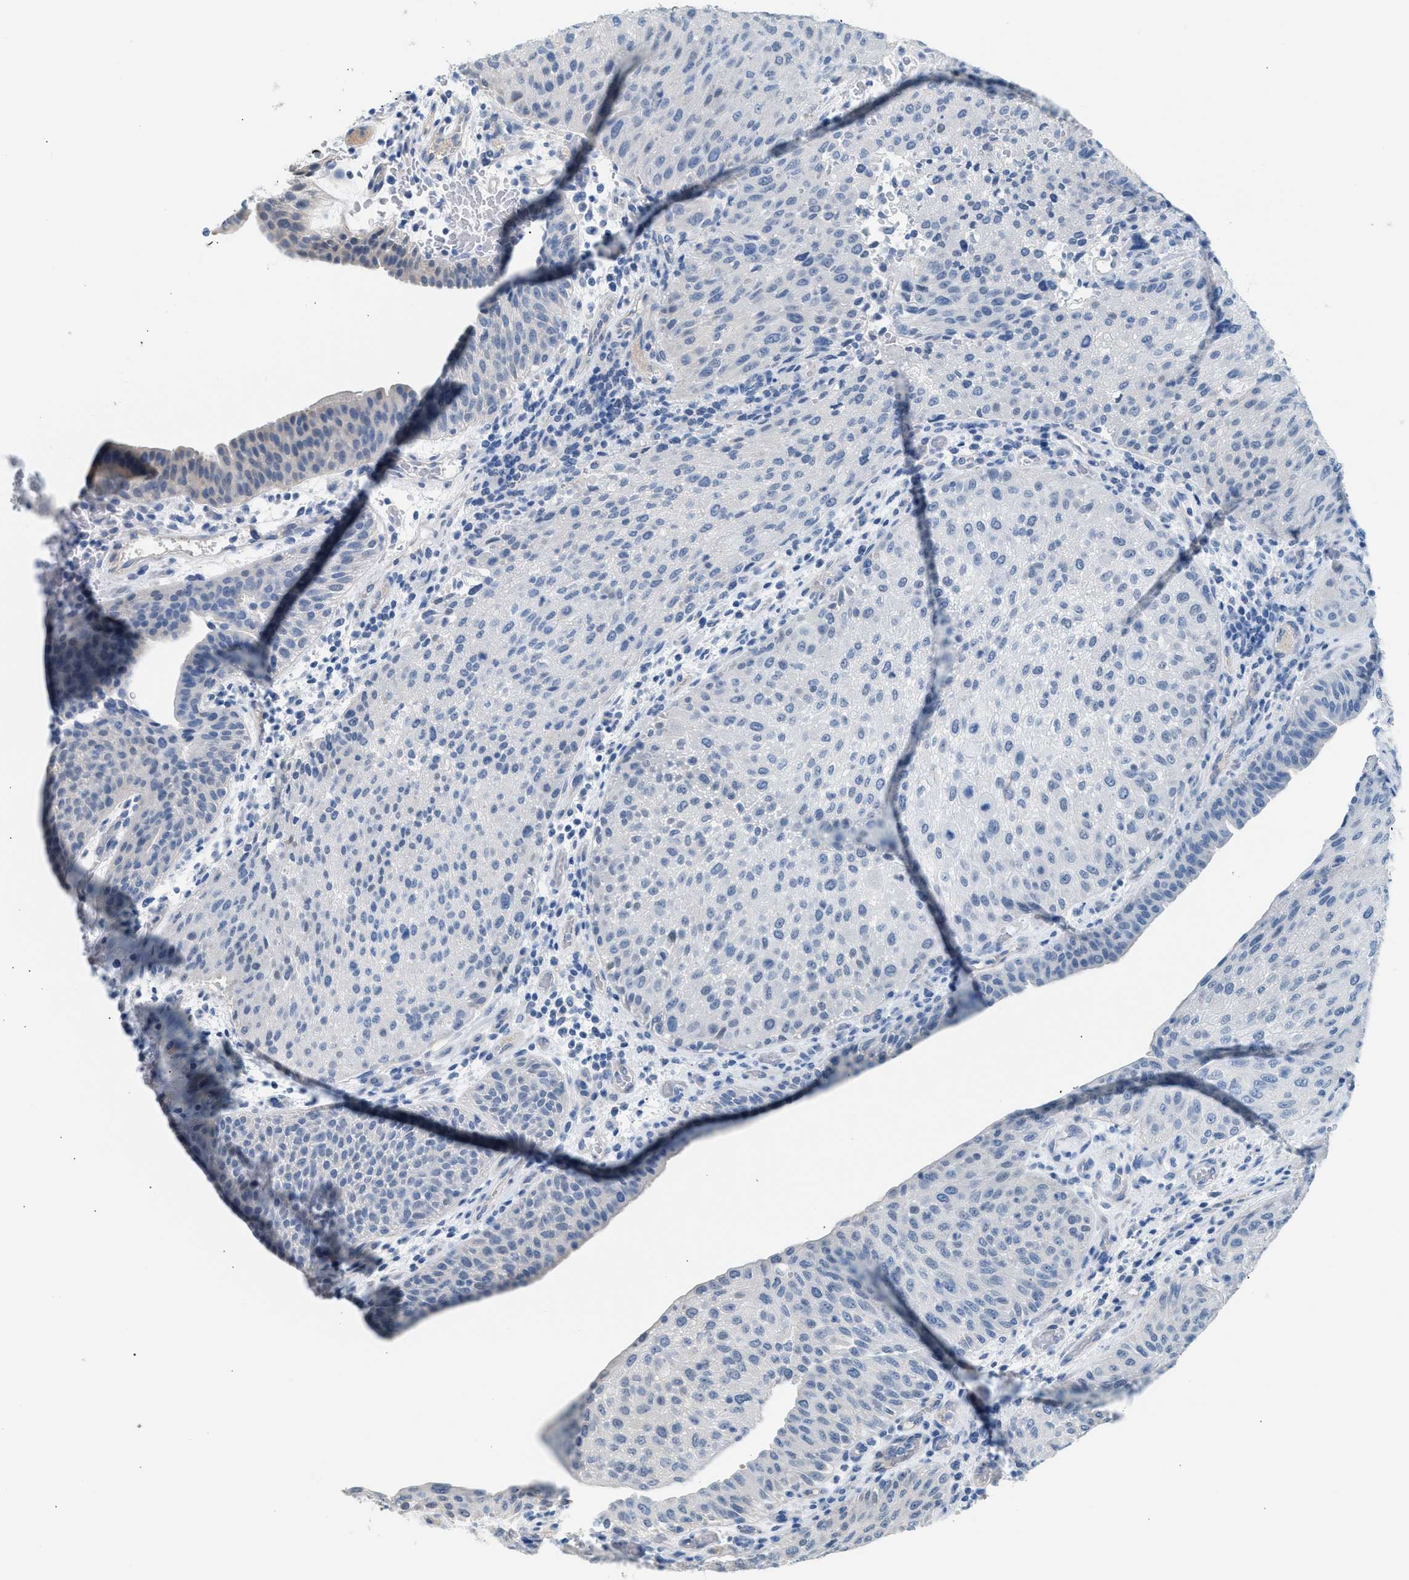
{"staining": {"intensity": "negative", "quantity": "none", "location": "none"}, "tissue": "urothelial cancer", "cell_type": "Tumor cells", "image_type": "cancer", "snomed": [{"axis": "morphology", "description": "Urothelial carcinoma, Low grade"}, {"axis": "morphology", "description": "Urothelial carcinoma, High grade"}, {"axis": "topography", "description": "Urinary bladder"}], "caption": "Urothelial carcinoma (low-grade) was stained to show a protein in brown. There is no significant staining in tumor cells.", "gene": "SPAM1", "patient": {"sex": "male", "age": 35}}